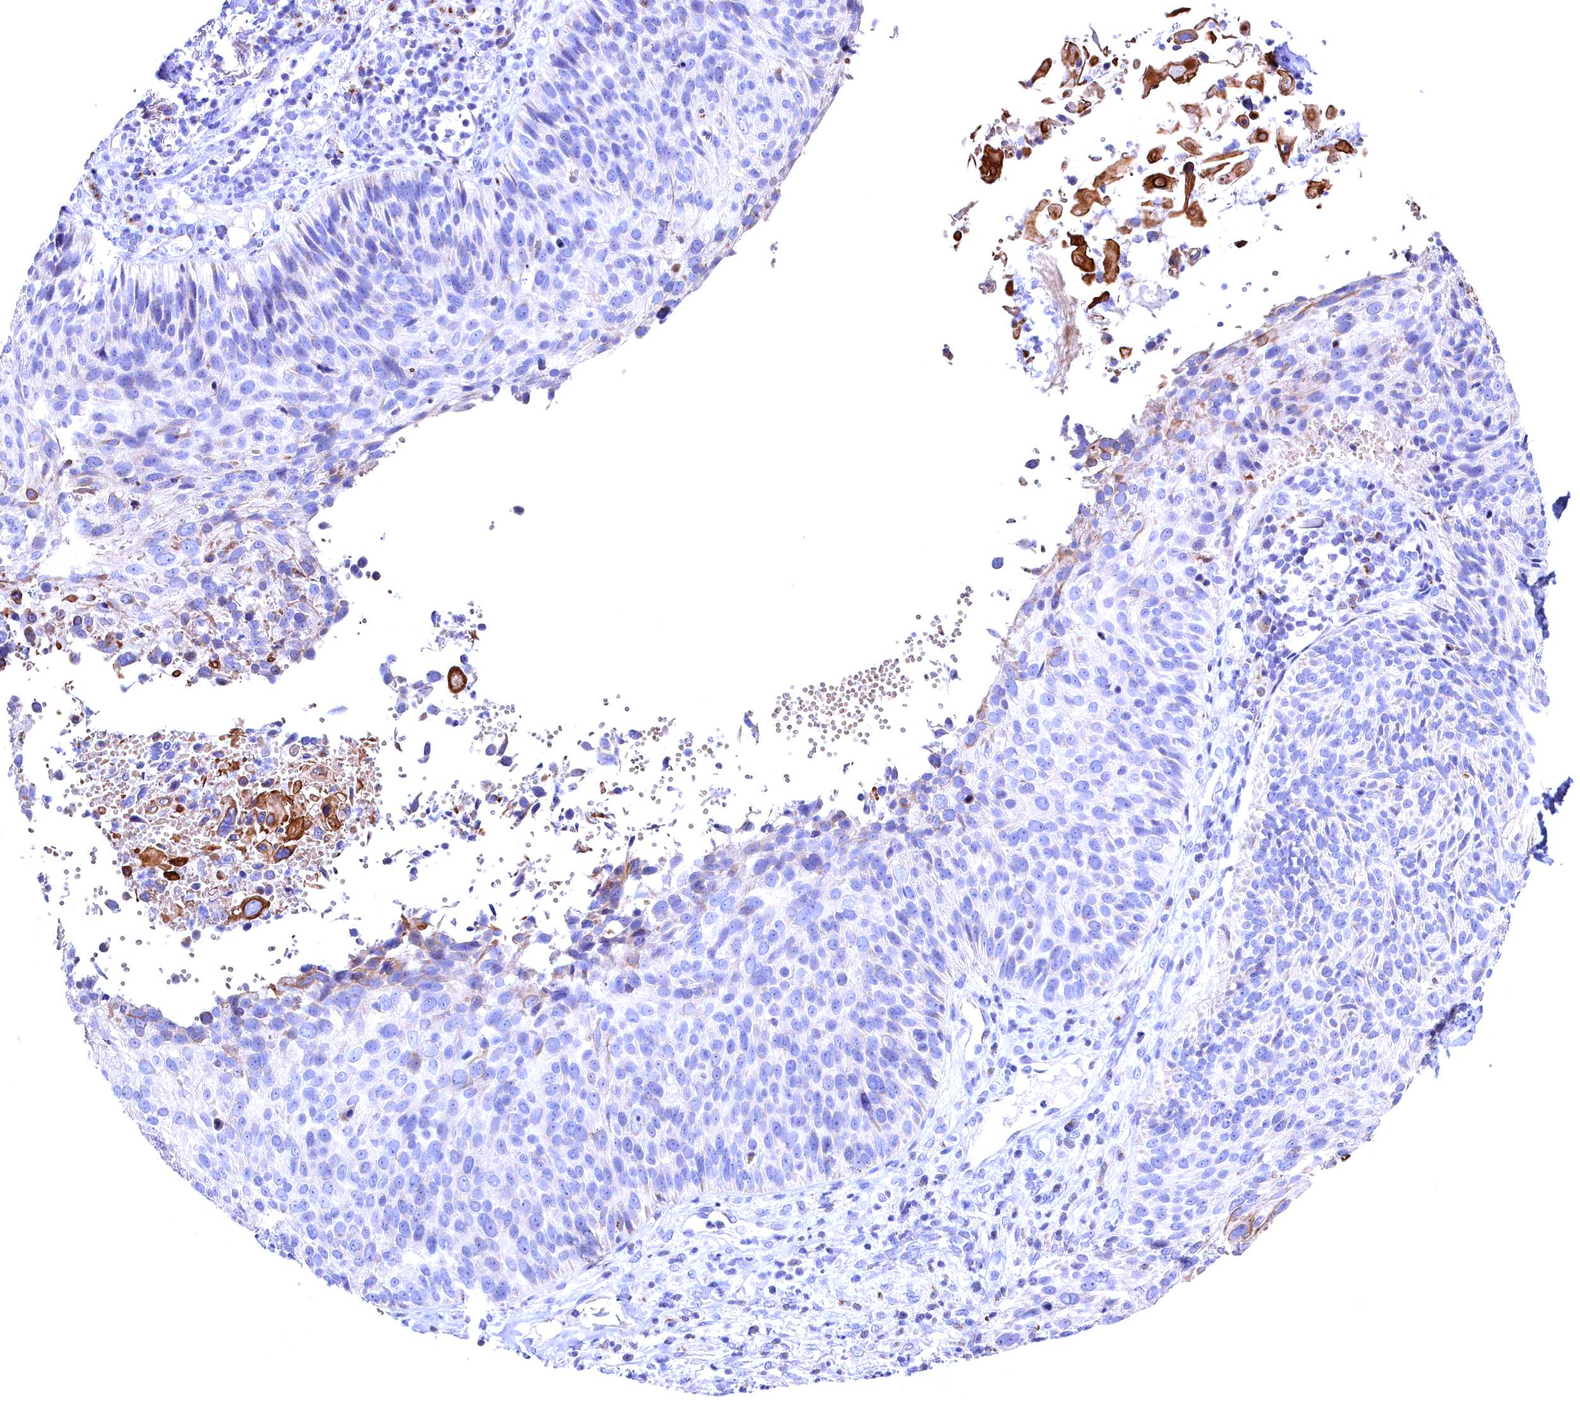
{"staining": {"intensity": "negative", "quantity": "none", "location": "none"}, "tissue": "cervical cancer", "cell_type": "Tumor cells", "image_type": "cancer", "snomed": [{"axis": "morphology", "description": "Squamous cell carcinoma, NOS"}, {"axis": "topography", "description": "Cervix"}], "caption": "Protein analysis of cervical squamous cell carcinoma displays no significant expression in tumor cells.", "gene": "GPR108", "patient": {"sex": "female", "age": 74}}